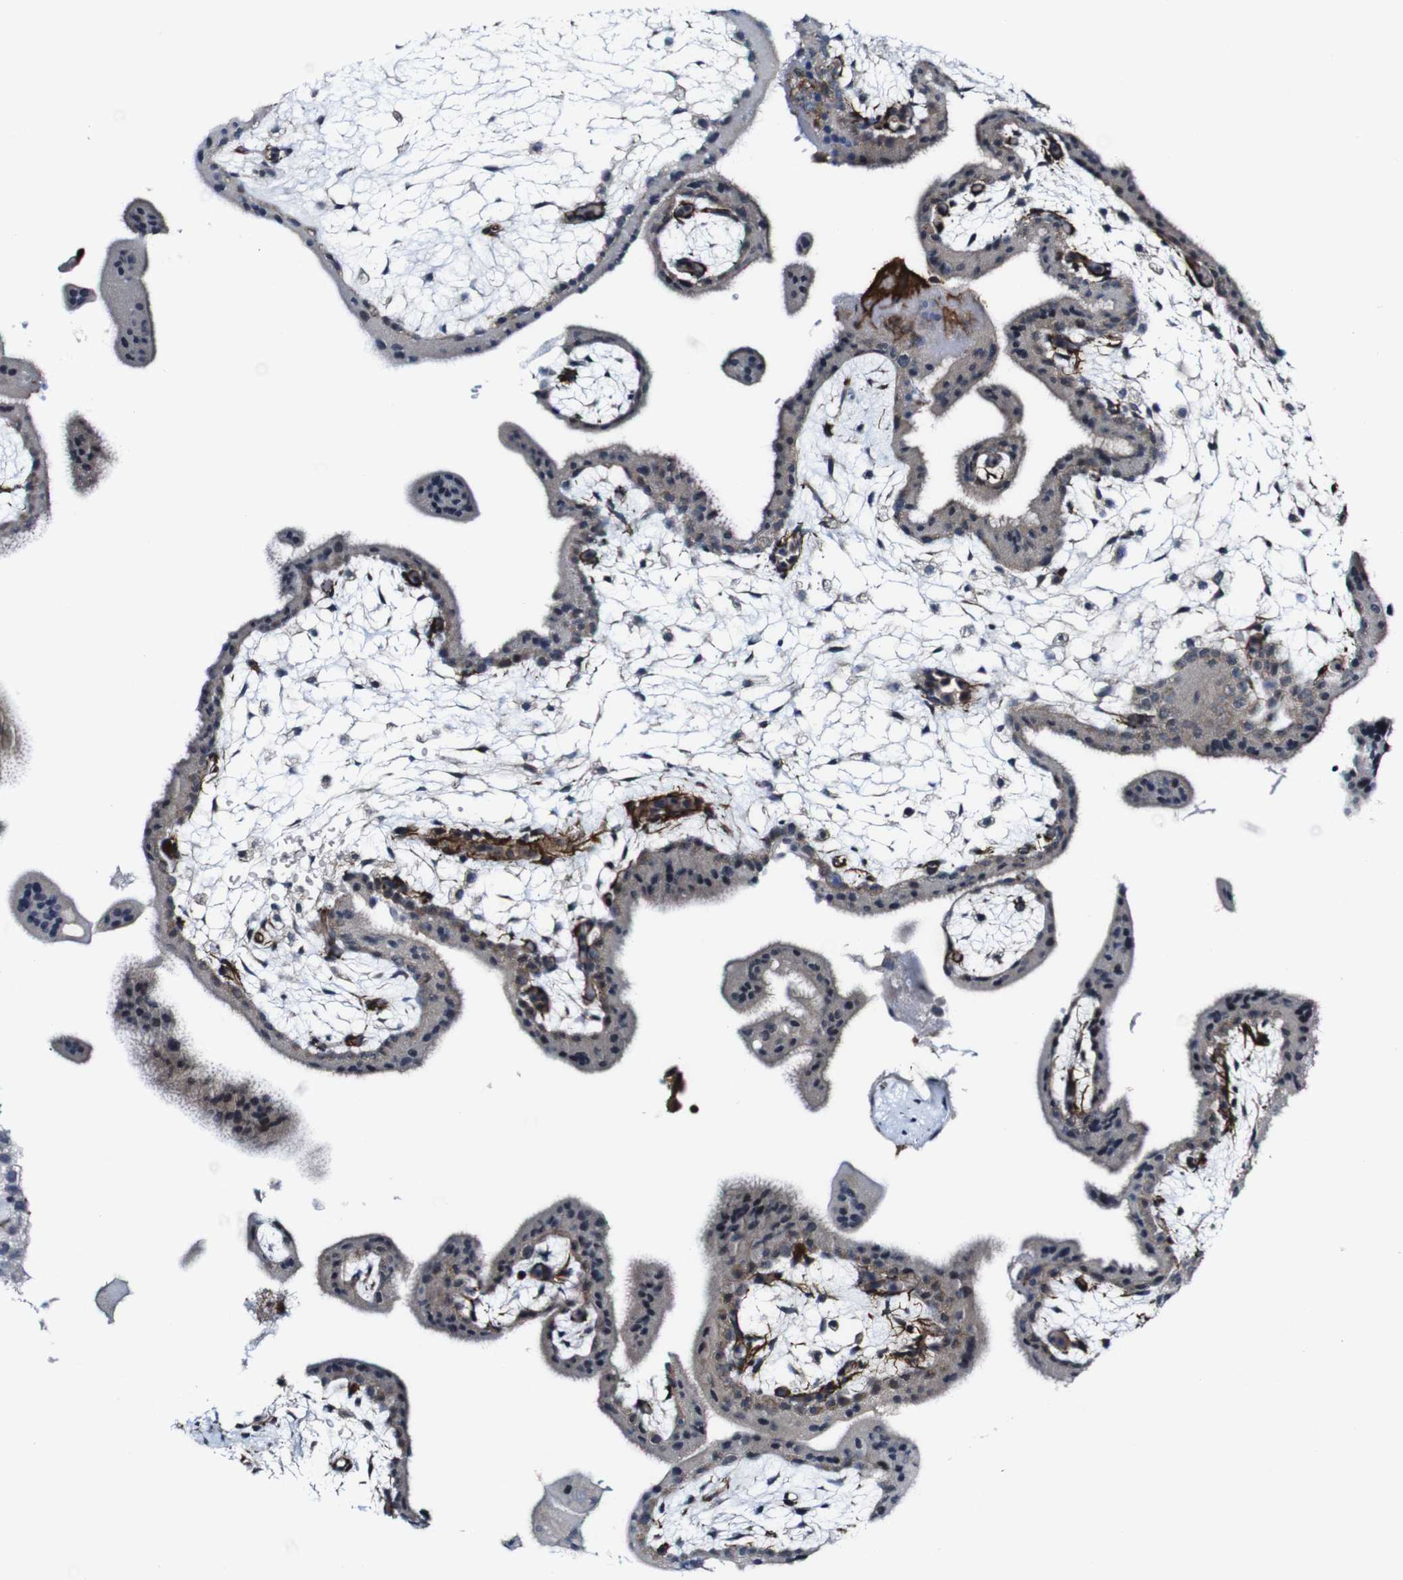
{"staining": {"intensity": "weak", "quantity": ">75%", "location": "cytoplasmic/membranous"}, "tissue": "placenta", "cell_type": "Decidual cells", "image_type": "normal", "snomed": [{"axis": "morphology", "description": "Normal tissue, NOS"}, {"axis": "topography", "description": "Placenta"}], "caption": "Immunohistochemistry (IHC) of unremarkable human placenta exhibits low levels of weak cytoplasmic/membranous expression in approximately >75% of decidual cells.", "gene": "JAK2", "patient": {"sex": "female", "age": 35}}